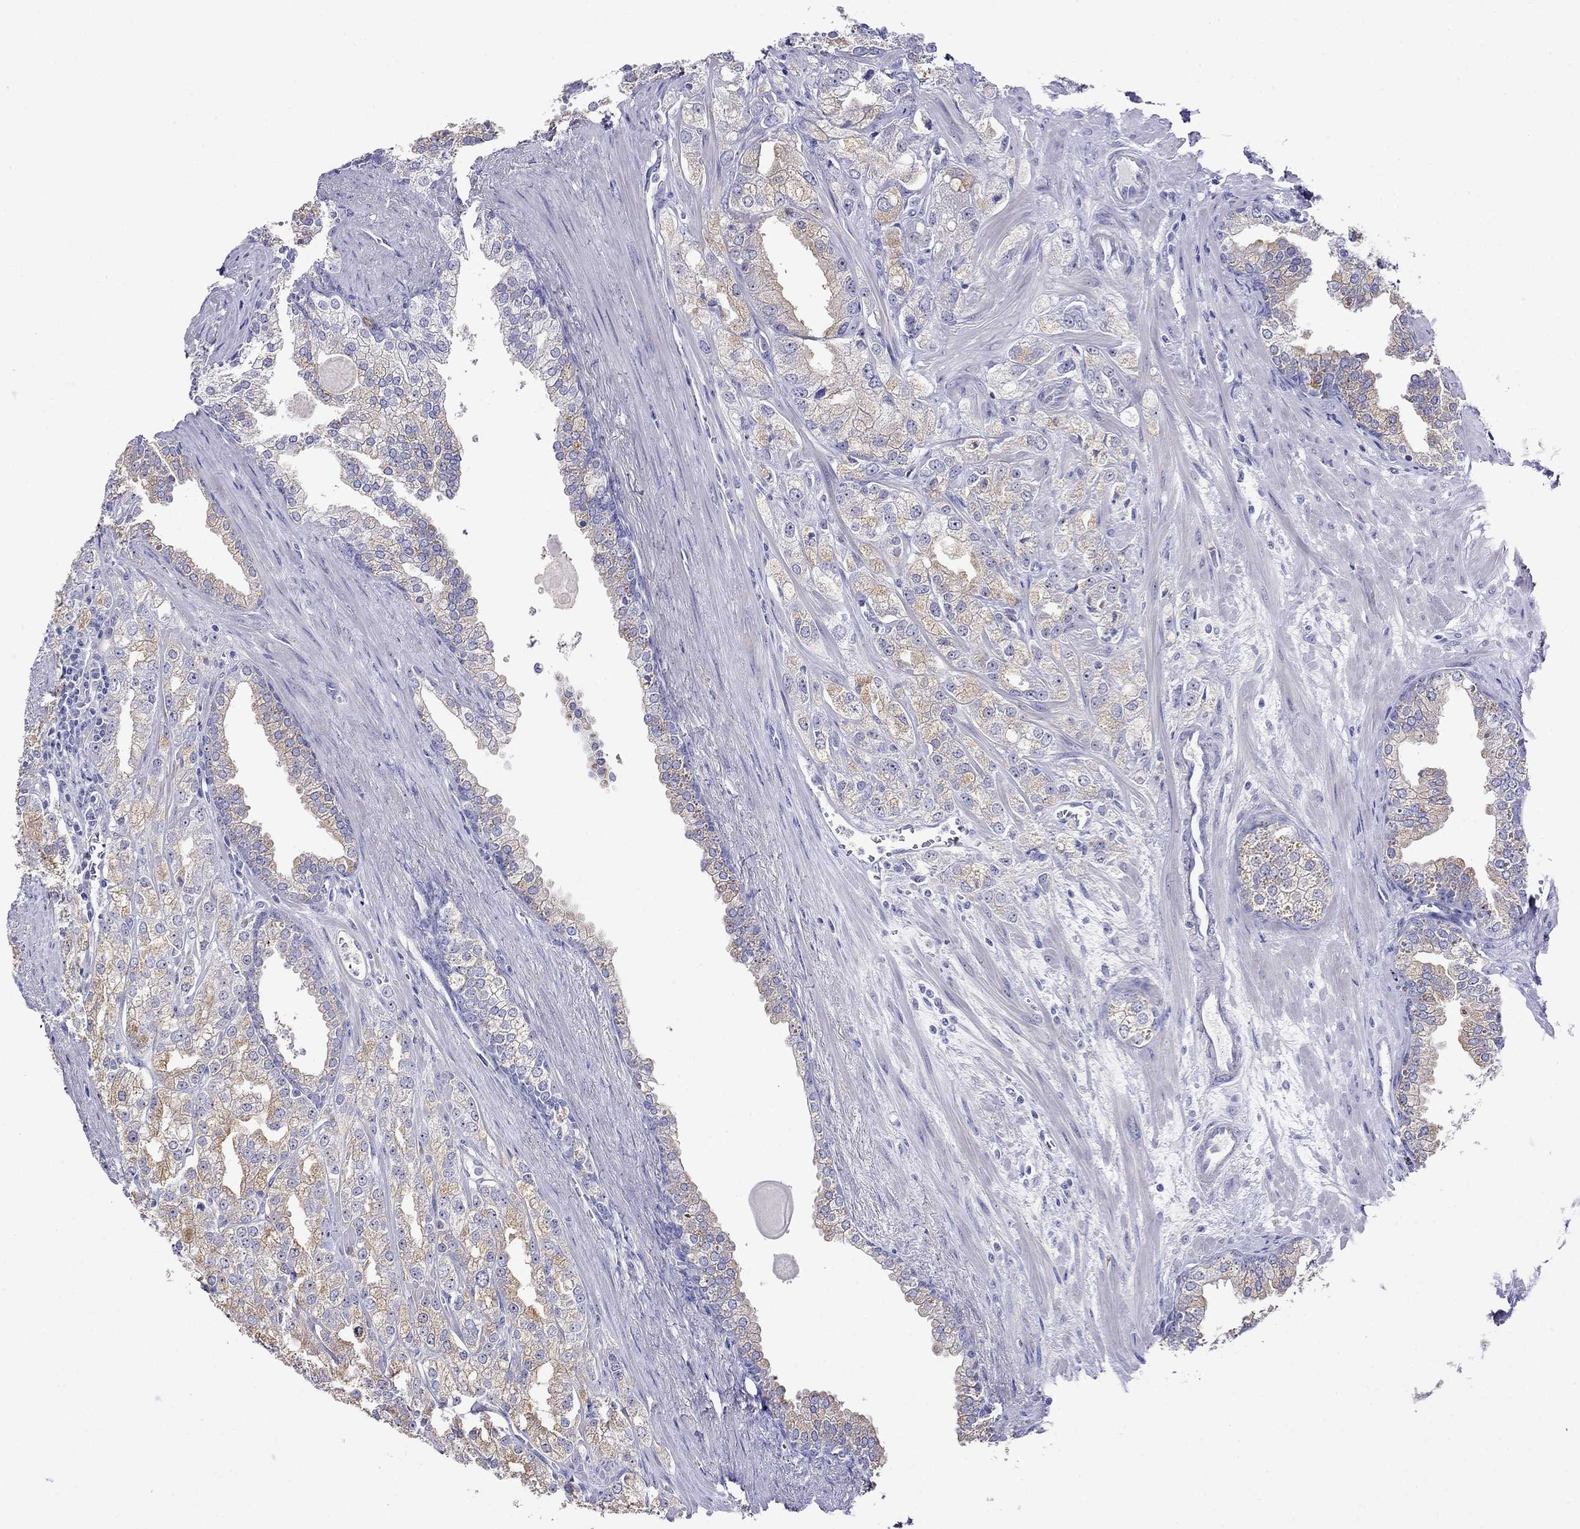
{"staining": {"intensity": "moderate", "quantity": "25%-75%", "location": "cytoplasmic/membranous"}, "tissue": "prostate cancer", "cell_type": "Tumor cells", "image_type": "cancer", "snomed": [{"axis": "morphology", "description": "Adenocarcinoma, NOS"}, {"axis": "topography", "description": "Prostate"}], "caption": "Human prostate adenocarcinoma stained with a brown dye shows moderate cytoplasmic/membranous positive staining in about 25%-75% of tumor cells.", "gene": "SCG2", "patient": {"sex": "male", "age": 70}}